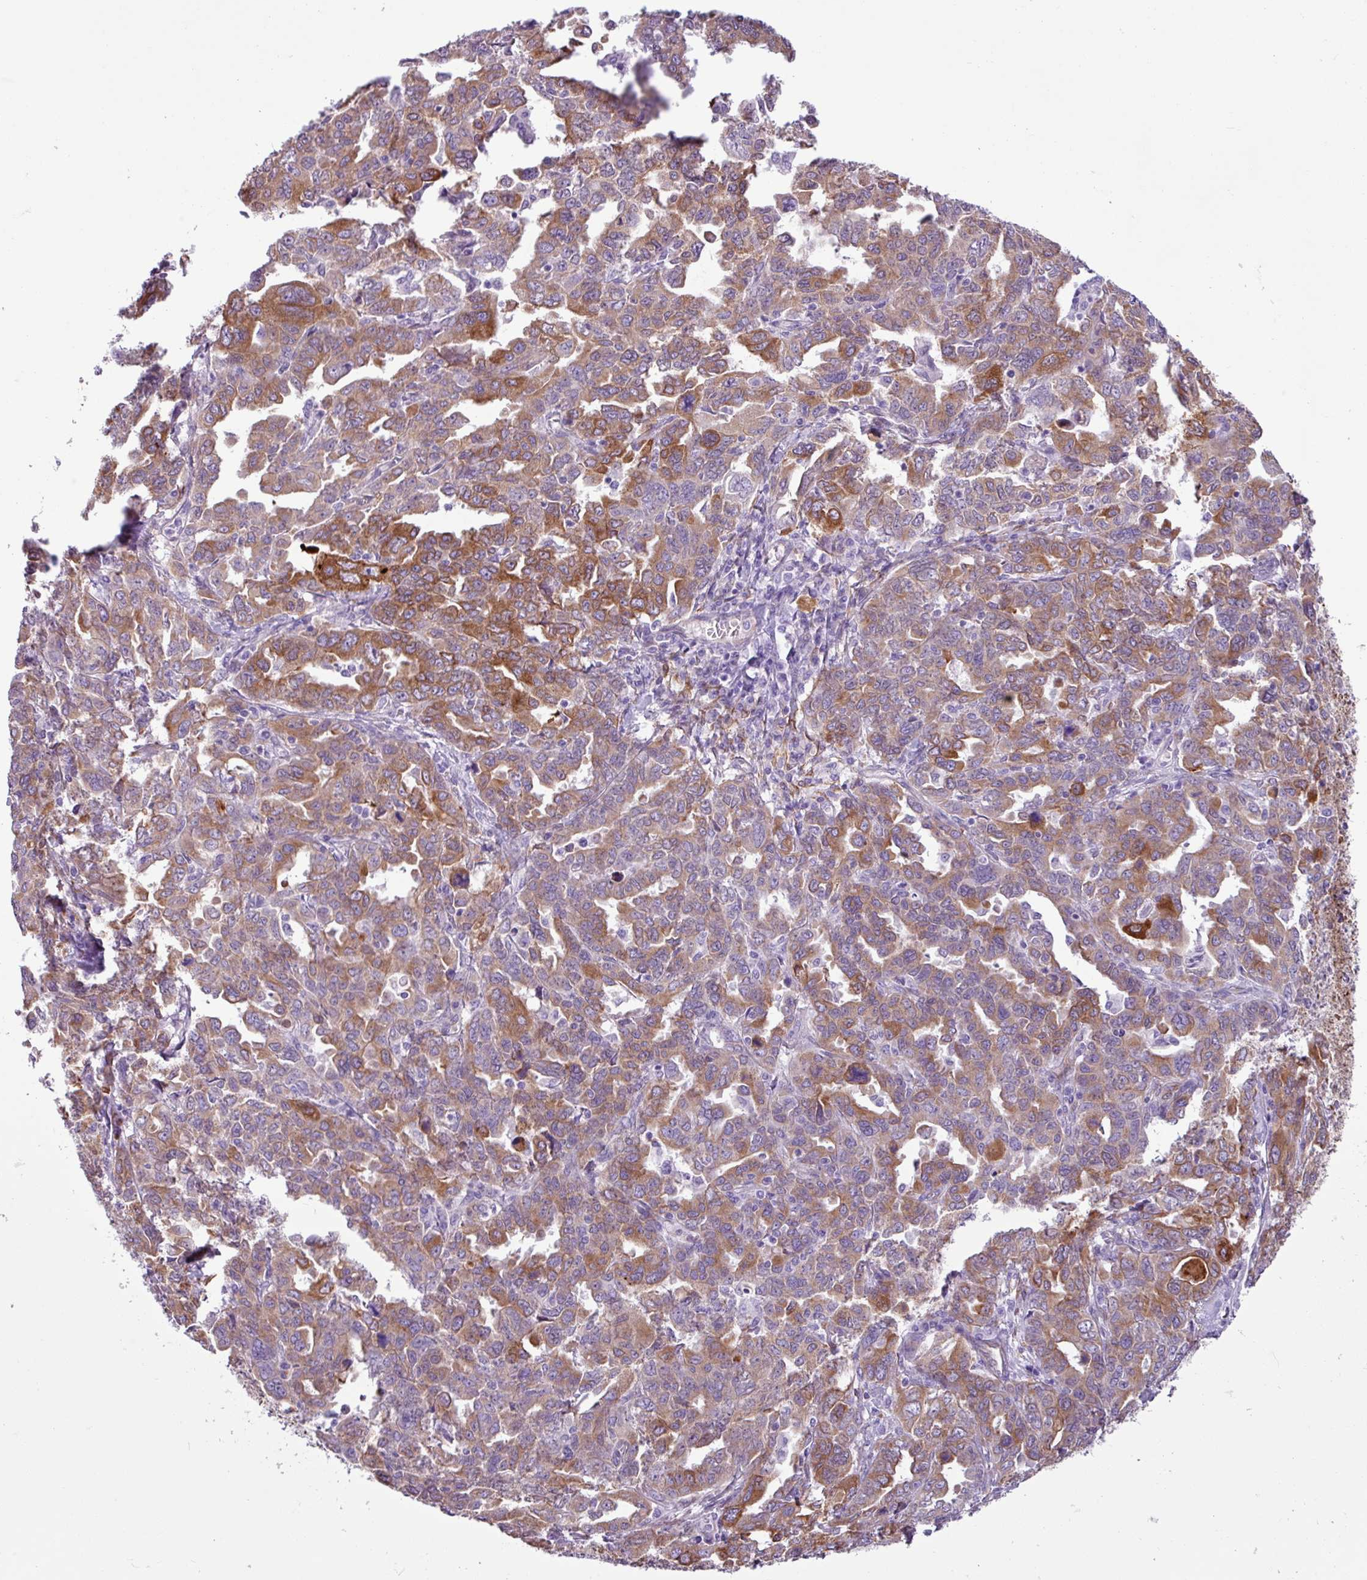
{"staining": {"intensity": "moderate", "quantity": "25%-75%", "location": "cytoplasmic/membranous"}, "tissue": "ovarian cancer", "cell_type": "Tumor cells", "image_type": "cancer", "snomed": [{"axis": "morphology", "description": "Adenocarcinoma, NOS"}, {"axis": "morphology", "description": "Carcinoma, endometroid"}, {"axis": "topography", "description": "Ovary"}], "caption": "IHC of human ovarian cancer (endometroid carcinoma) displays medium levels of moderate cytoplasmic/membranous positivity in approximately 25%-75% of tumor cells. Nuclei are stained in blue.", "gene": "SLC38A1", "patient": {"sex": "female", "age": 72}}